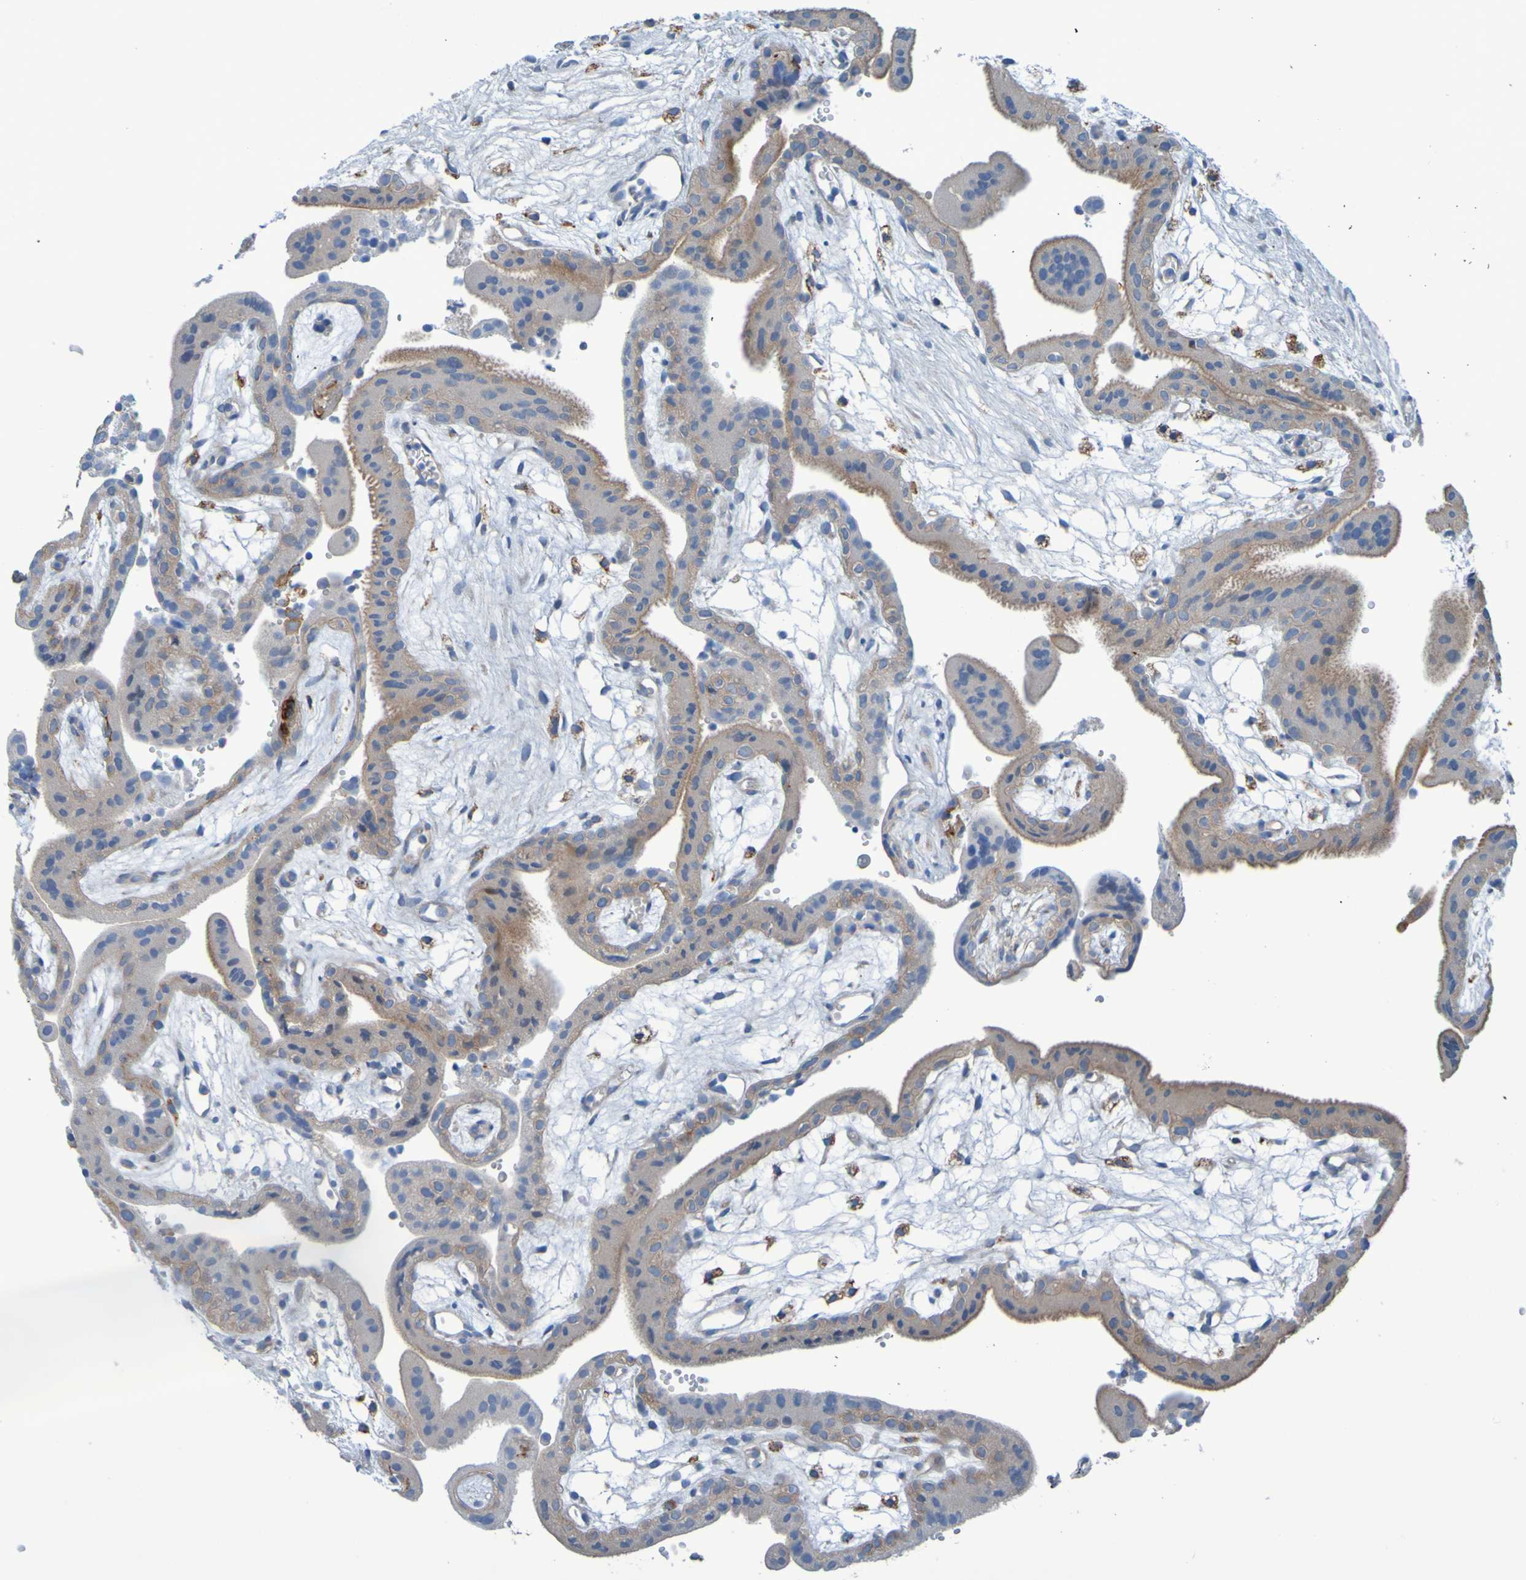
{"staining": {"intensity": "moderate", "quantity": ">75%", "location": "cytoplasmic/membranous"}, "tissue": "placenta", "cell_type": "Decidual cells", "image_type": "normal", "snomed": [{"axis": "morphology", "description": "Normal tissue, NOS"}, {"axis": "topography", "description": "Placenta"}], "caption": "Immunohistochemistry of unremarkable human placenta demonstrates medium levels of moderate cytoplasmic/membranous positivity in approximately >75% of decidual cells. (DAB (3,3'-diaminobenzidine) IHC, brown staining for protein, blue staining for nuclei).", "gene": "NPRL3", "patient": {"sex": "female", "age": 18}}